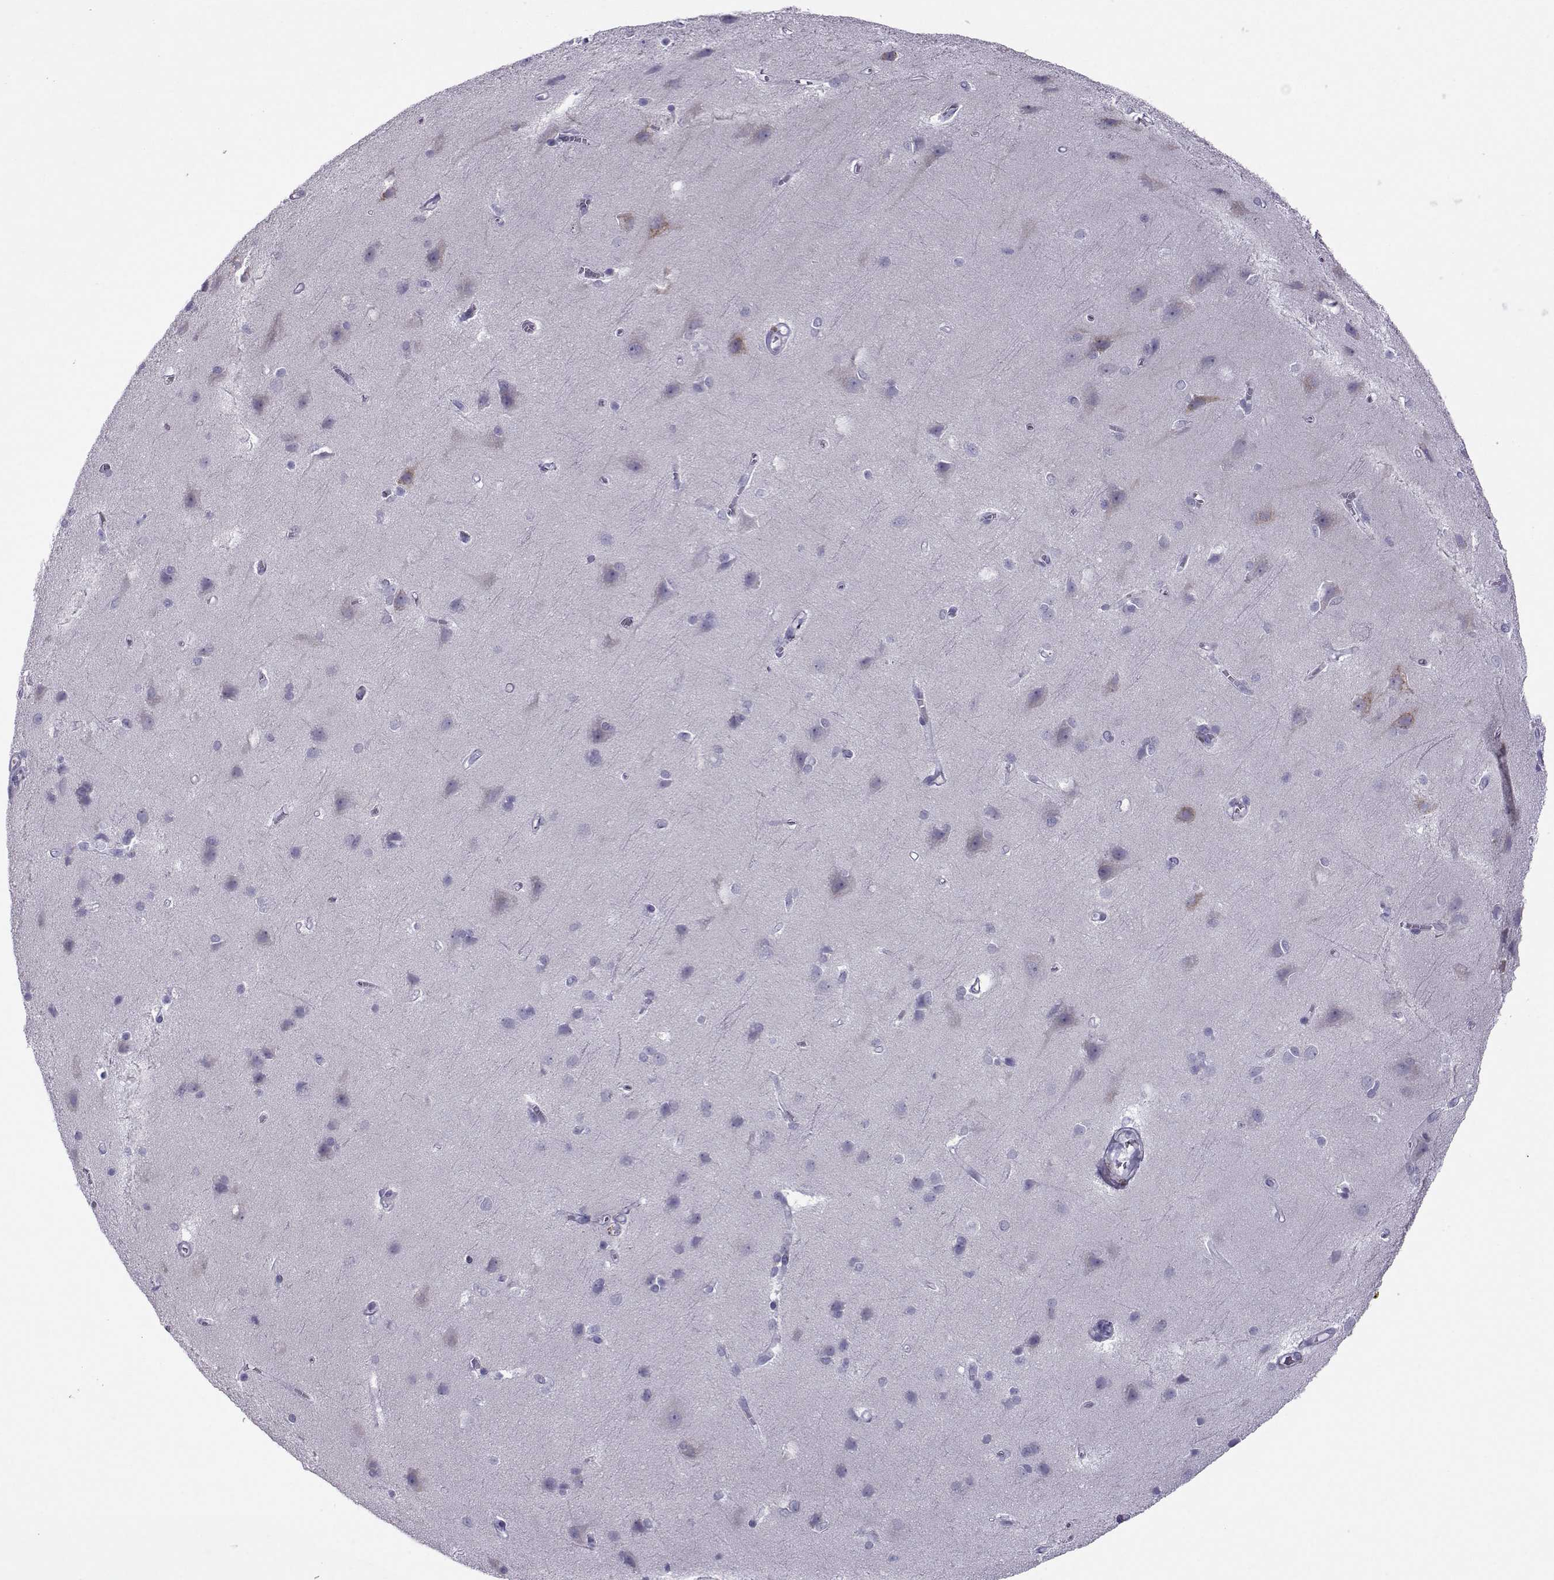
{"staining": {"intensity": "negative", "quantity": "none", "location": "none"}, "tissue": "cerebral cortex", "cell_type": "Endothelial cells", "image_type": "normal", "snomed": [{"axis": "morphology", "description": "Normal tissue, NOS"}, {"axis": "topography", "description": "Cerebral cortex"}], "caption": "The histopathology image demonstrates no significant positivity in endothelial cells of cerebral cortex.", "gene": "ARMC2", "patient": {"sex": "male", "age": 37}}